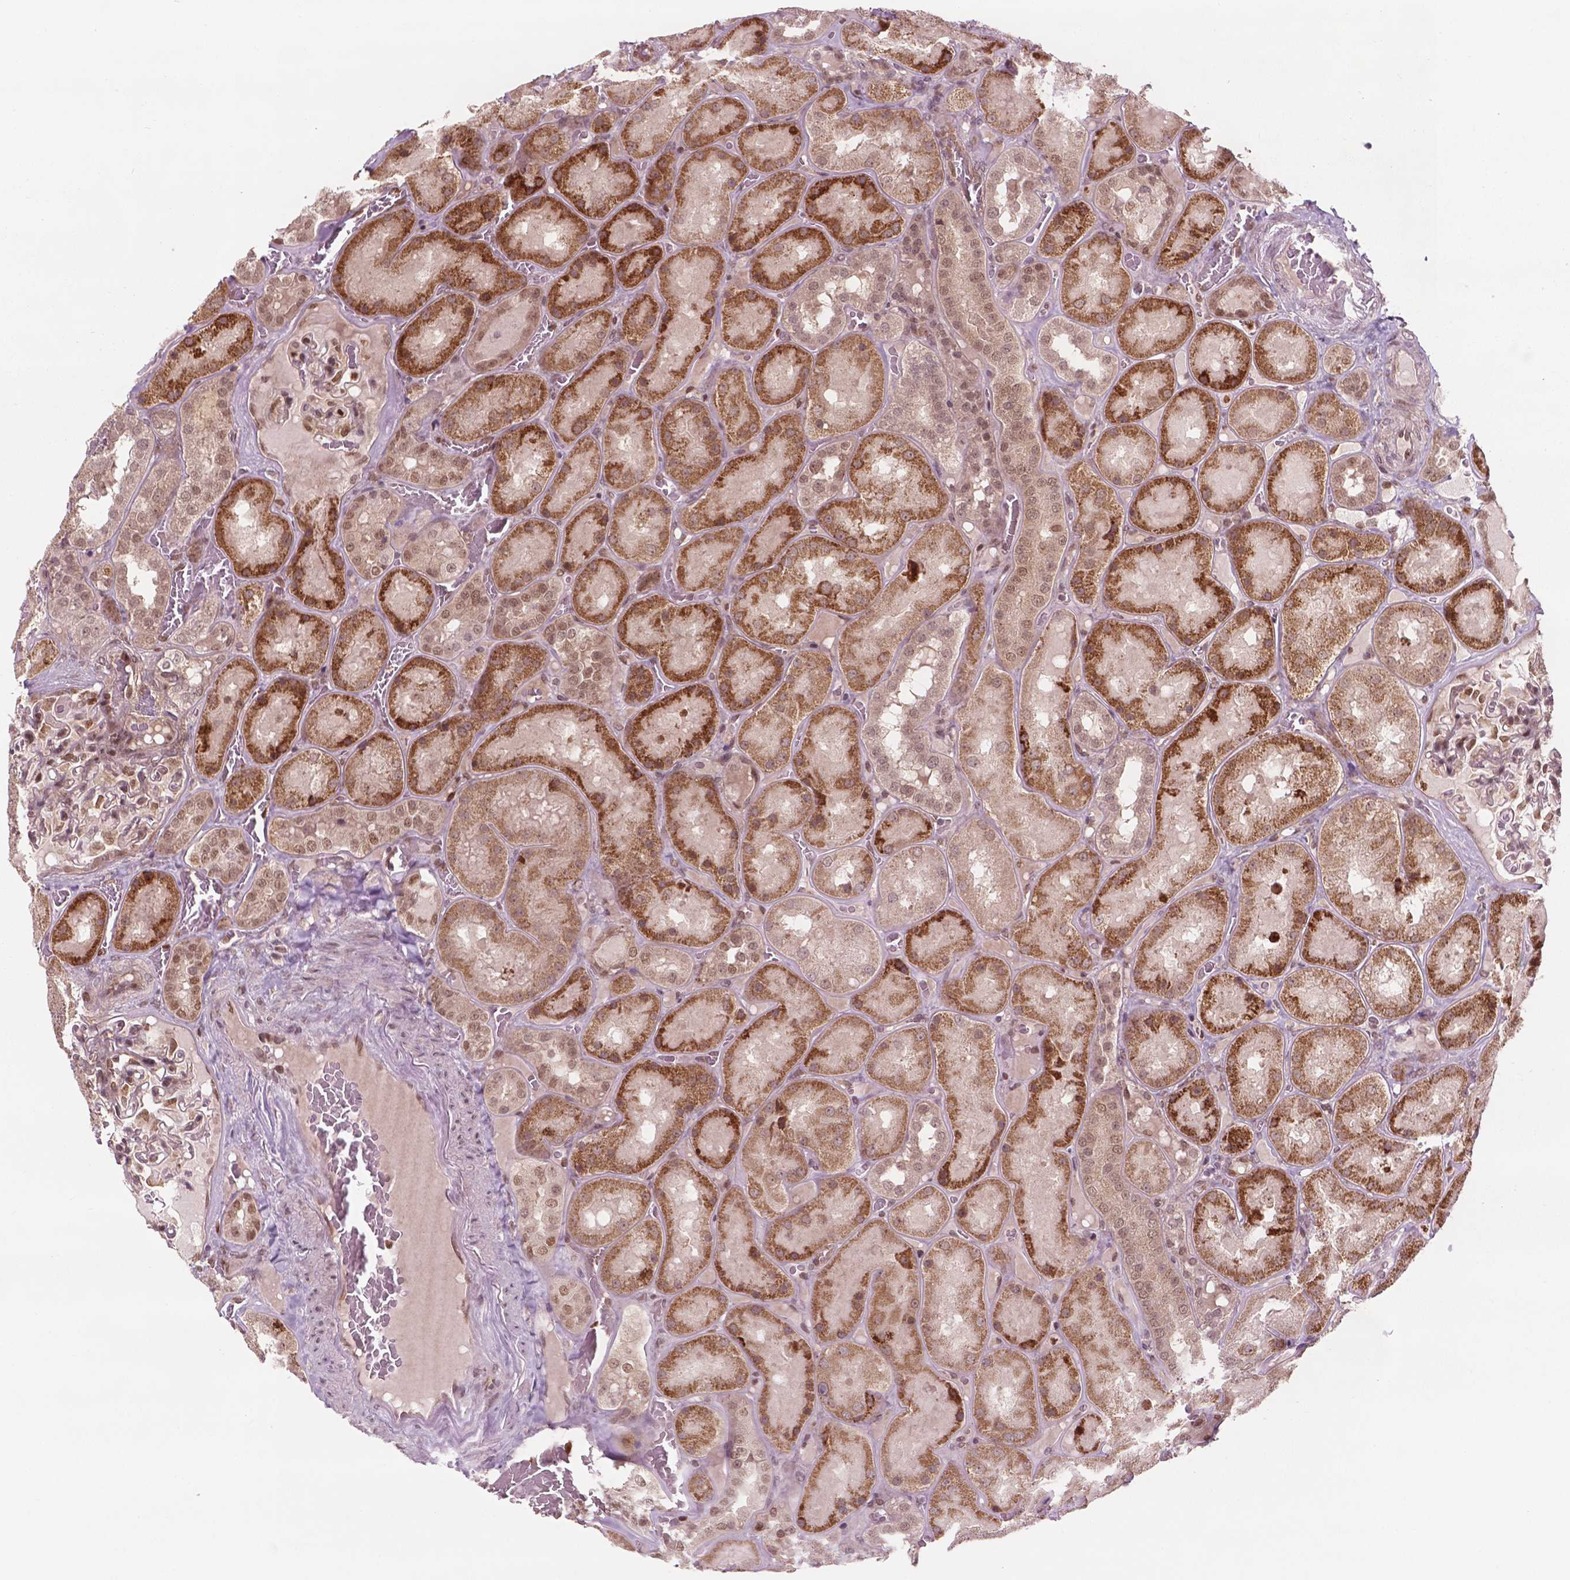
{"staining": {"intensity": "moderate", "quantity": "25%-75%", "location": "cytoplasmic/membranous,nuclear"}, "tissue": "kidney", "cell_type": "Cells in glomeruli", "image_type": "normal", "snomed": [{"axis": "morphology", "description": "Normal tissue, NOS"}, {"axis": "topography", "description": "Kidney"}], "caption": "A high-resolution histopathology image shows IHC staining of benign kidney, which exhibits moderate cytoplasmic/membranous,nuclear expression in about 25%-75% of cells in glomeruli.", "gene": "NFAT5", "patient": {"sex": "male", "age": 73}}